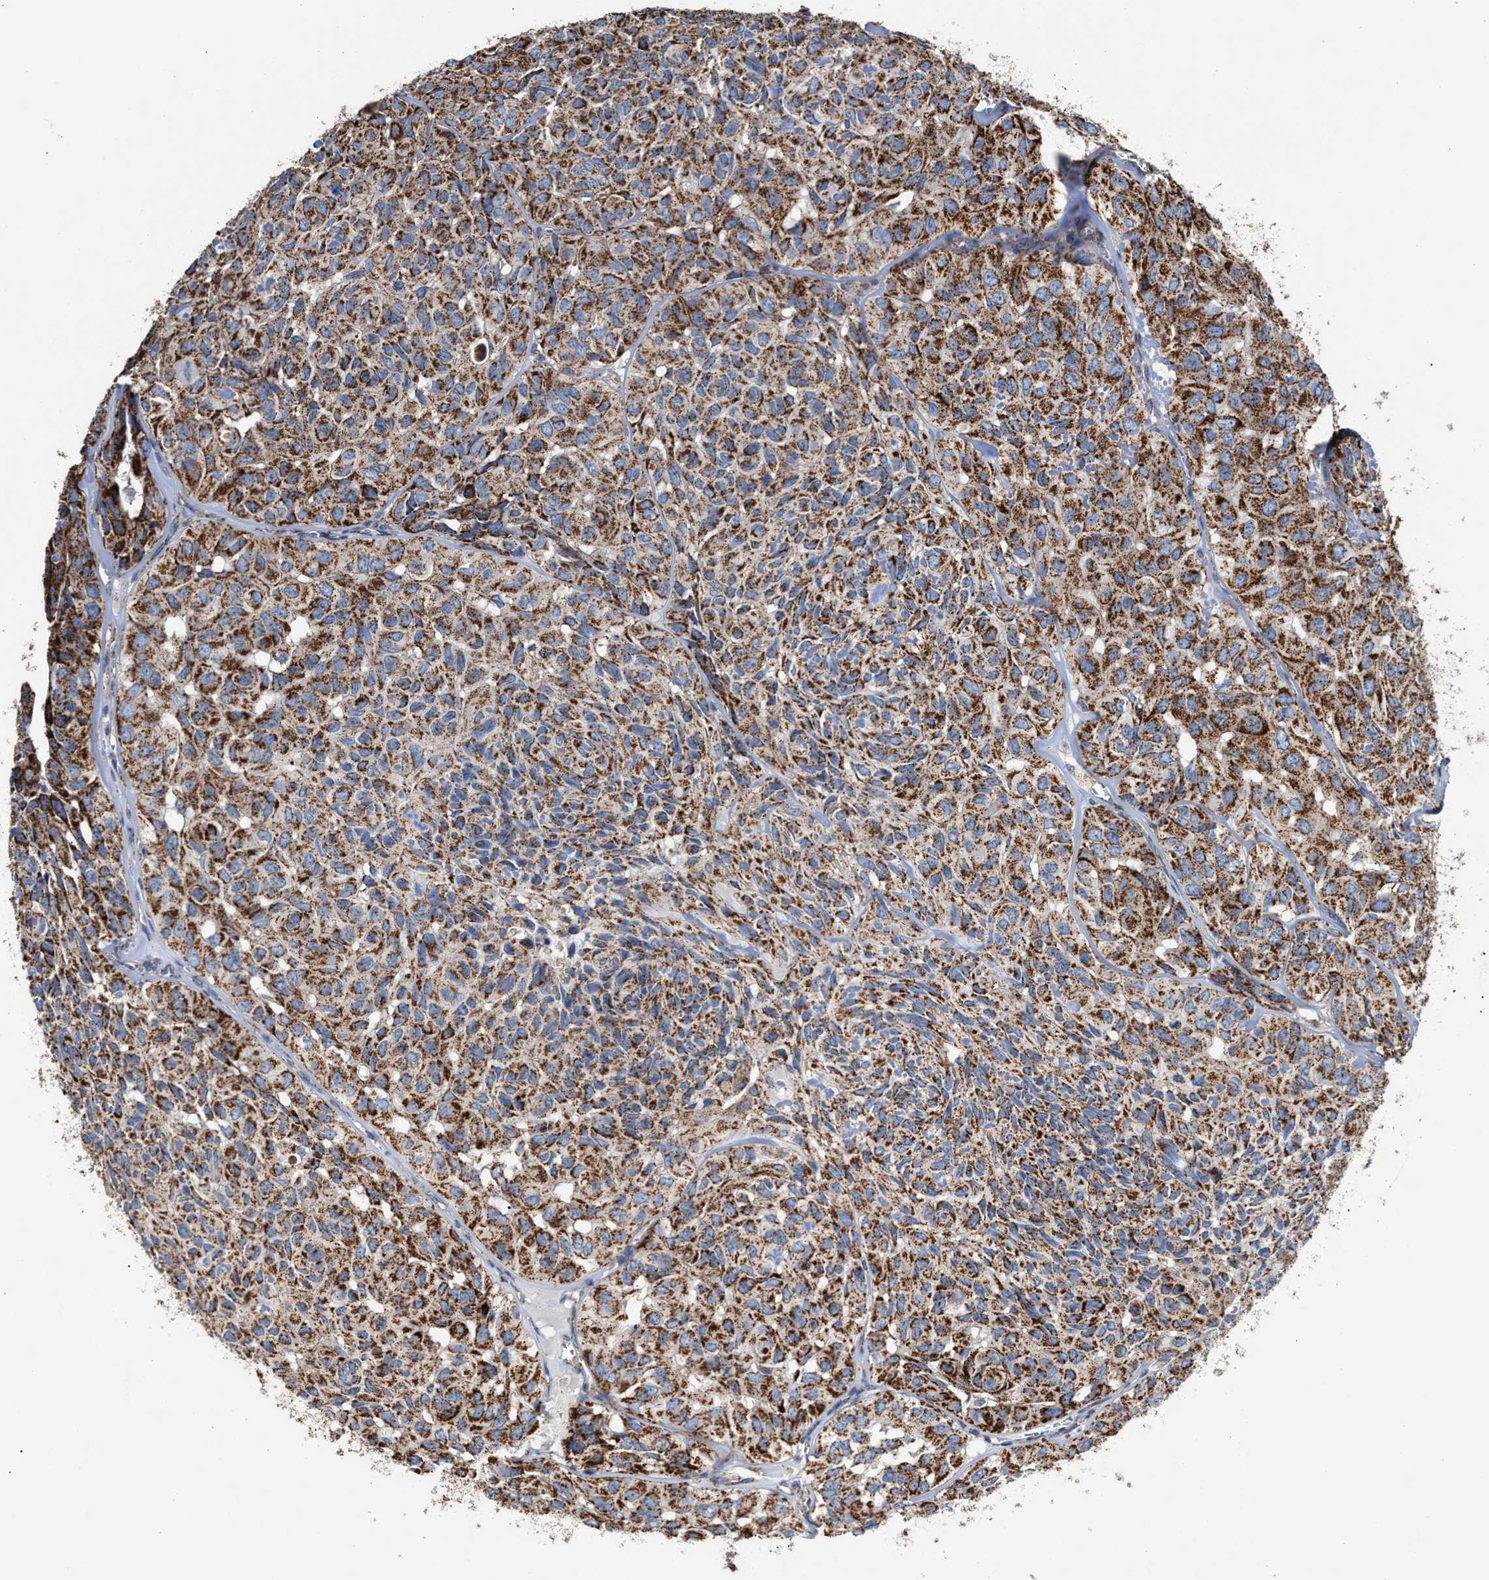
{"staining": {"intensity": "moderate", "quantity": ">75%", "location": "cytoplasmic/membranous"}, "tissue": "head and neck cancer", "cell_type": "Tumor cells", "image_type": "cancer", "snomed": [{"axis": "morphology", "description": "Adenocarcinoma, NOS"}, {"axis": "topography", "description": "Salivary gland, NOS"}, {"axis": "topography", "description": "Head-Neck"}], "caption": "Immunohistochemical staining of head and neck adenocarcinoma shows medium levels of moderate cytoplasmic/membranous protein staining in approximately >75% of tumor cells.", "gene": "MECR", "patient": {"sex": "female", "age": 76}}